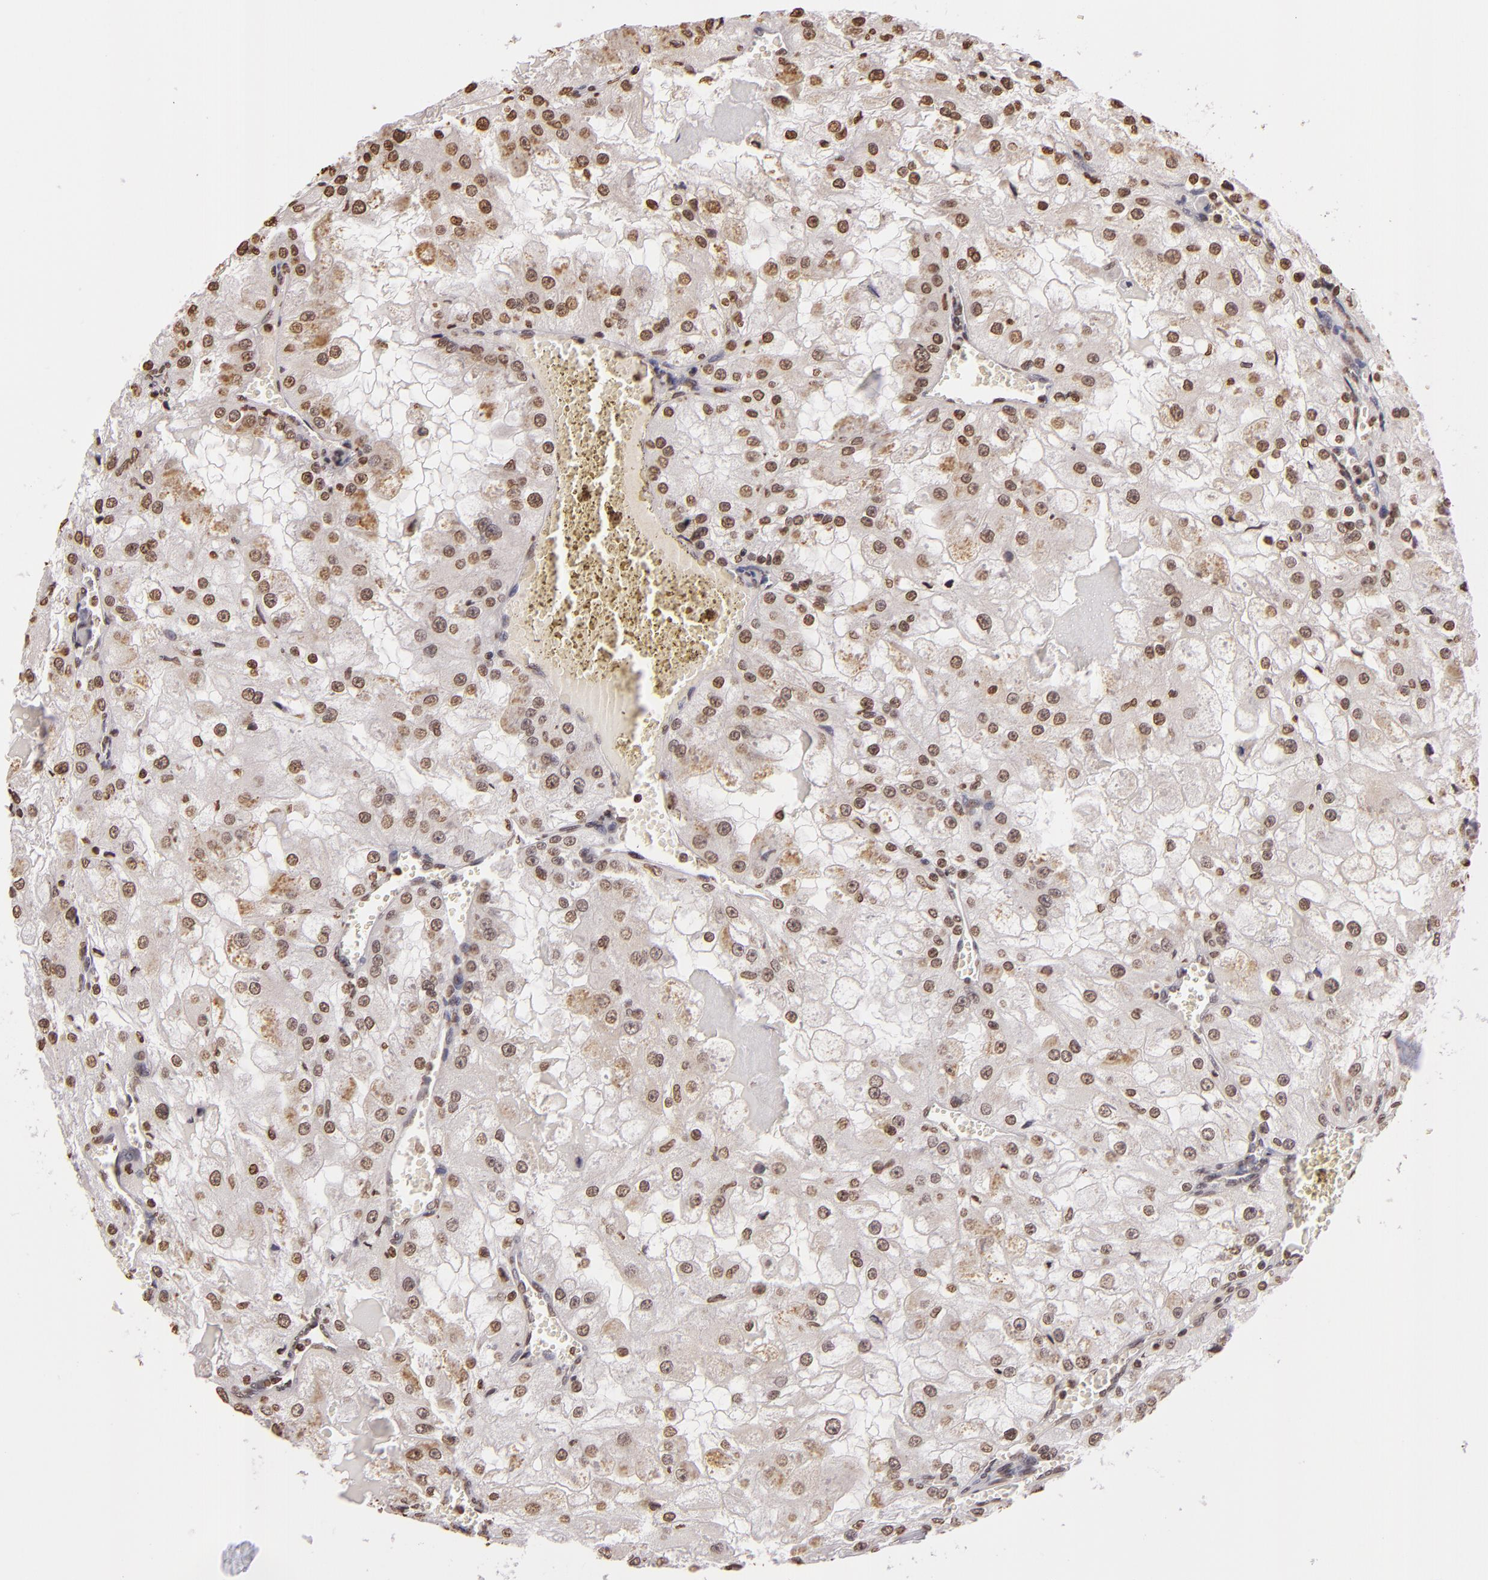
{"staining": {"intensity": "moderate", "quantity": ">75%", "location": "nuclear"}, "tissue": "renal cancer", "cell_type": "Tumor cells", "image_type": "cancer", "snomed": [{"axis": "morphology", "description": "Adenocarcinoma, NOS"}, {"axis": "topography", "description": "Kidney"}], "caption": "Protein analysis of renal cancer (adenocarcinoma) tissue displays moderate nuclear staining in approximately >75% of tumor cells.", "gene": "THRB", "patient": {"sex": "female", "age": 74}}